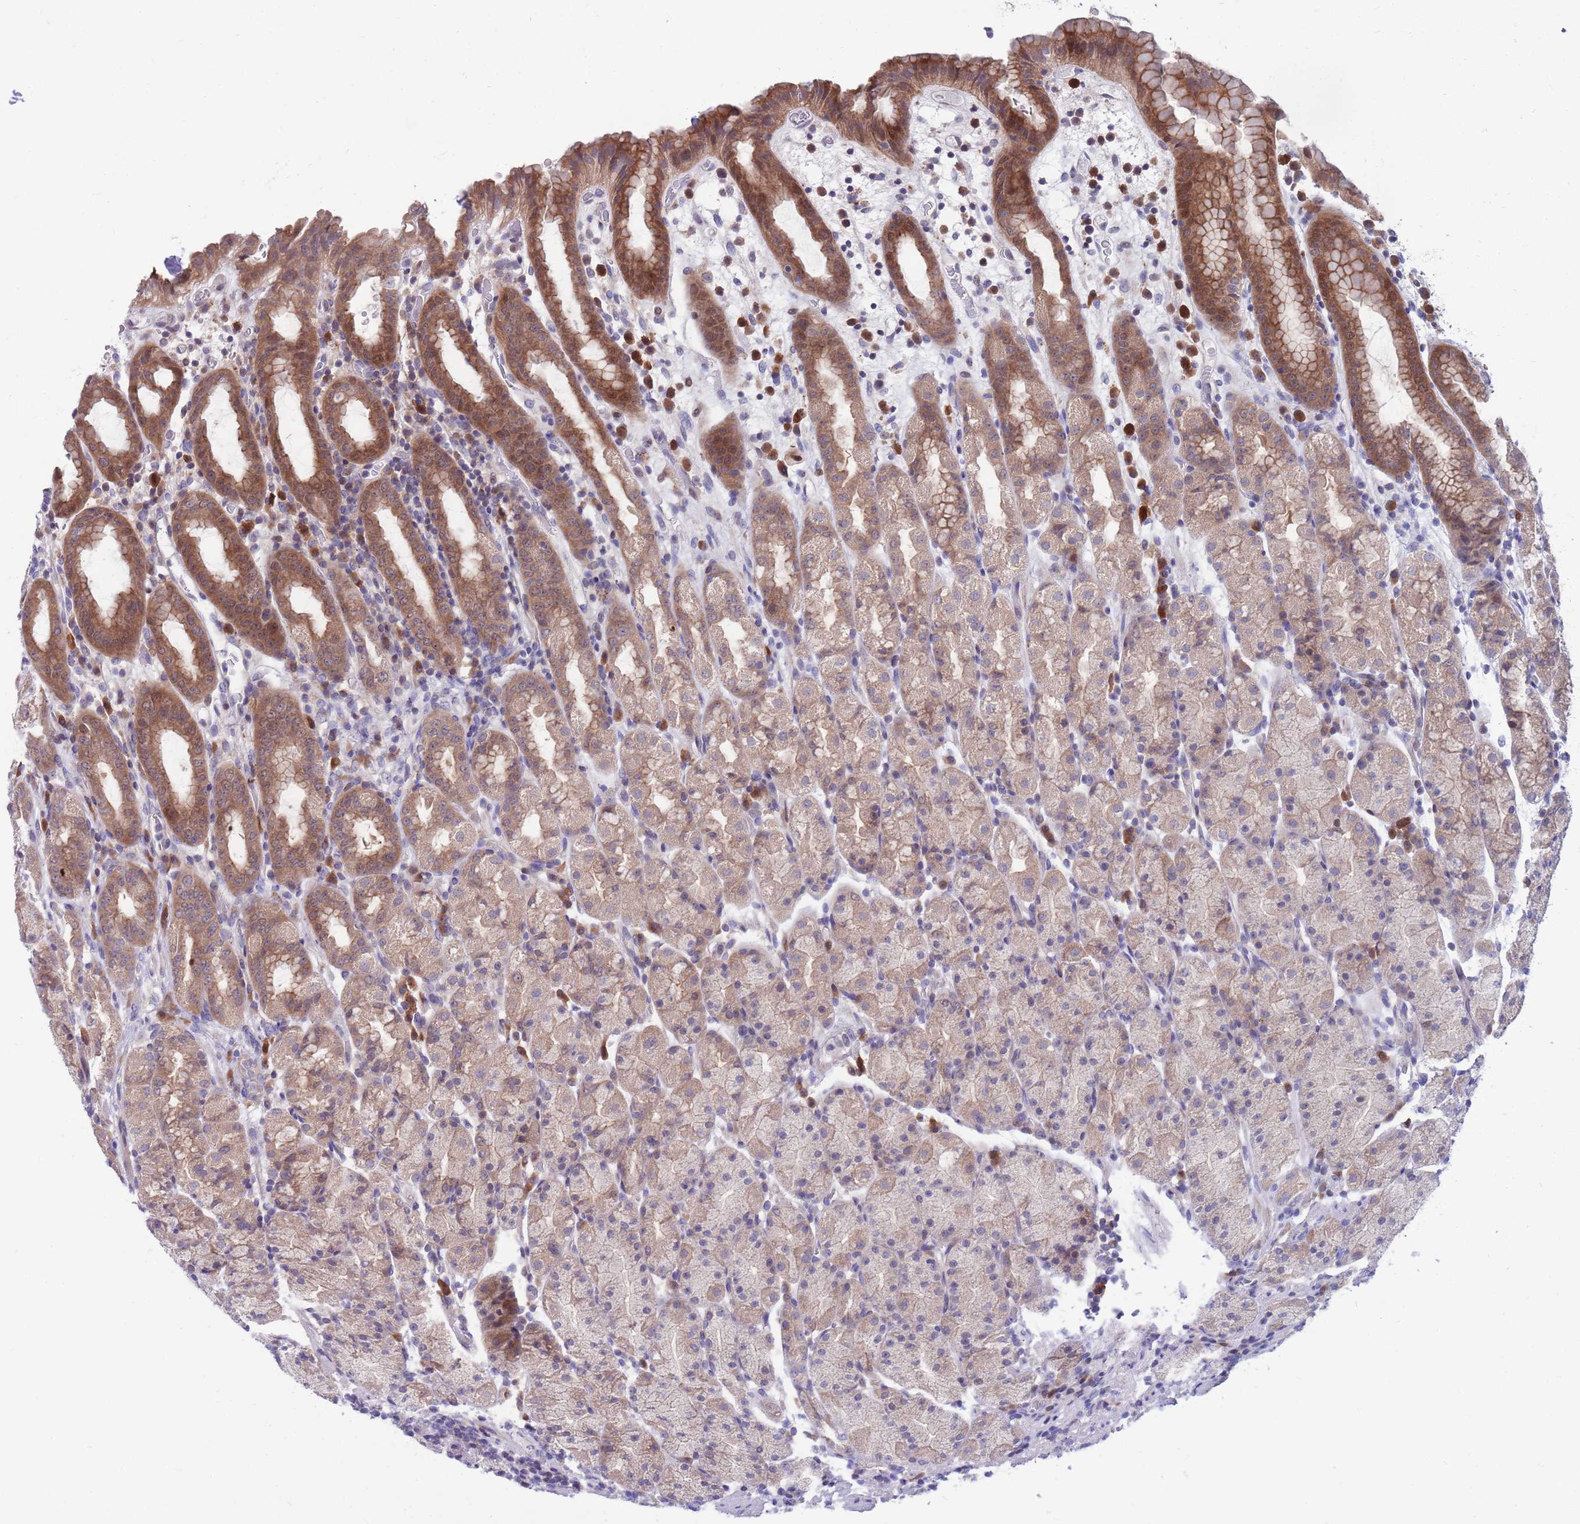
{"staining": {"intensity": "moderate", "quantity": "25%-75%", "location": "cytoplasmic/membranous"}, "tissue": "stomach", "cell_type": "Glandular cells", "image_type": "normal", "snomed": [{"axis": "morphology", "description": "Normal tissue, NOS"}, {"axis": "topography", "description": "Stomach, upper"}, {"axis": "topography", "description": "Stomach, lower"}, {"axis": "topography", "description": "Small intestine"}], "caption": "This image demonstrates IHC staining of benign human stomach, with medium moderate cytoplasmic/membranous positivity in about 25%-75% of glandular cells.", "gene": "KLHL29", "patient": {"sex": "male", "age": 68}}